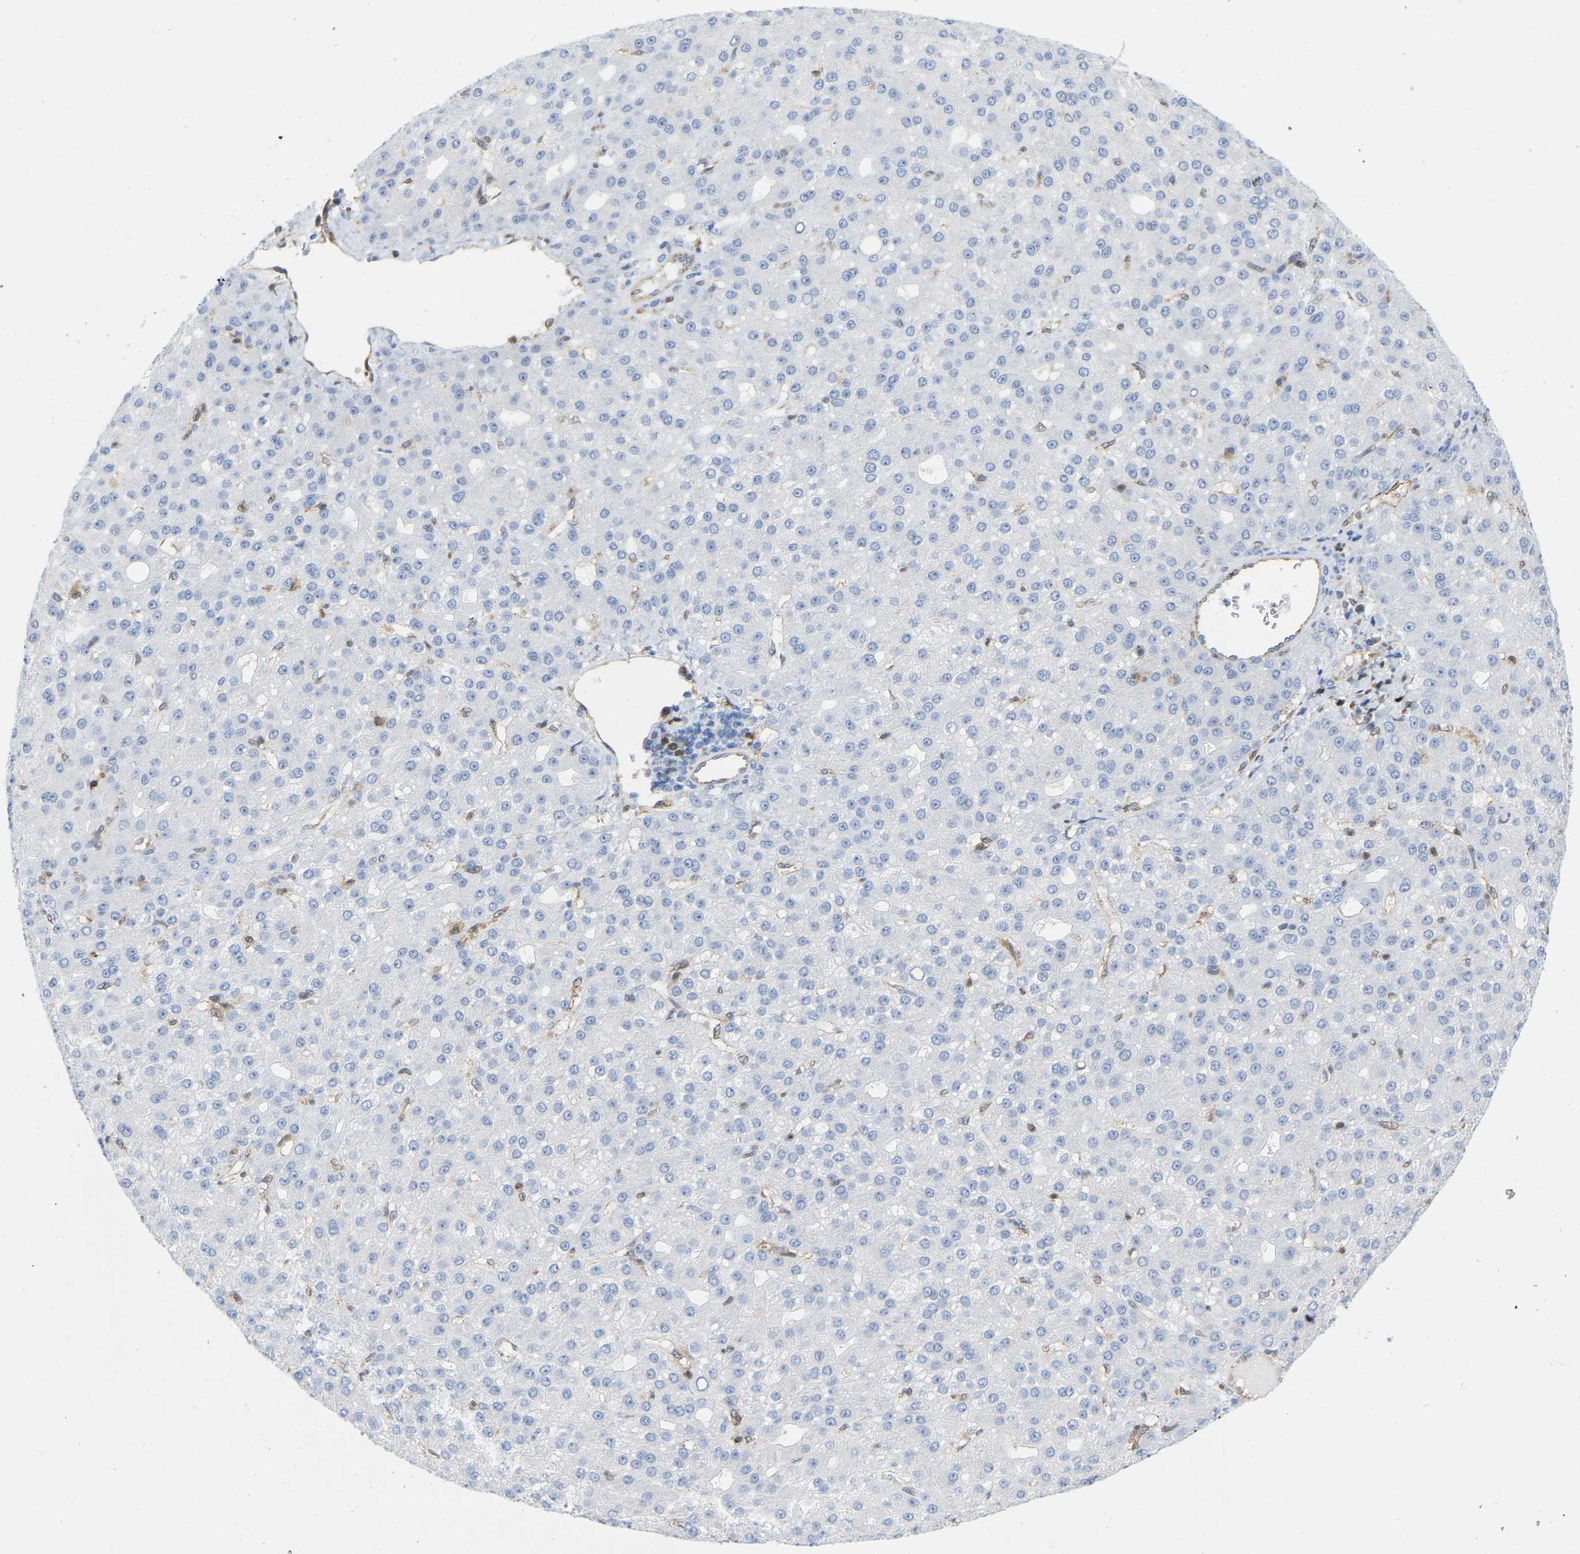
{"staining": {"intensity": "negative", "quantity": "none", "location": "none"}, "tissue": "liver cancer", "cell_type": "Tumor cells", "image_type": "cancer", "snomed": [{"axis": "morphology", "description": "Carcinoma, Hepatocellular, NOS"}, {"axis": "topography", "description": "Liver"}], "caption": "Immunohistochemistry (IHC) histopathology image of neoplastic tissue: human liver cancer stained with DAB exhibits no significant protein expression in tumor cells. The staining is performed using DAB brown chromogen with nuclei counter-stained in using hematoxylin.", "gene": "GIMAP4", "patient": {"sex": "male", "age": 67}}